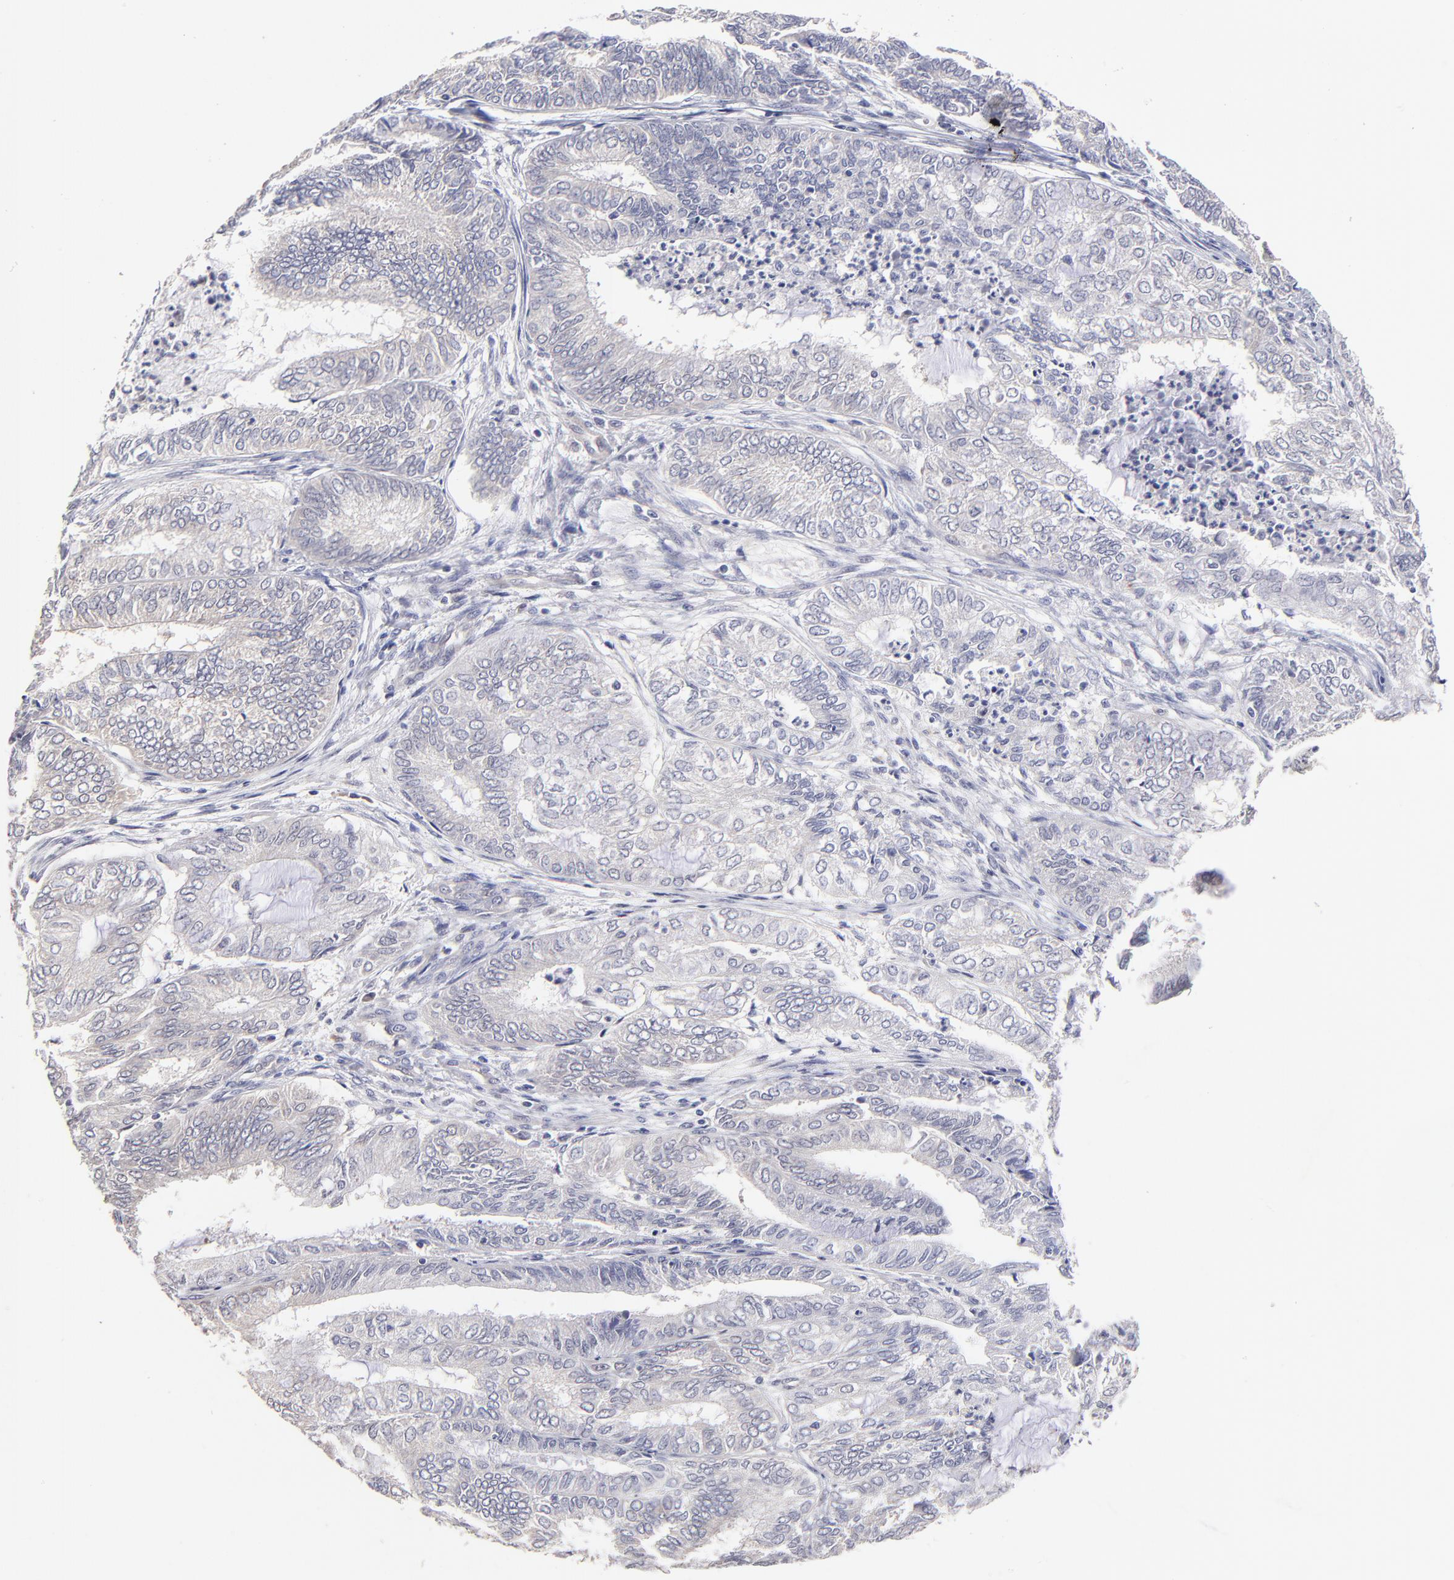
{"staining": {"intensity": "weak", "quantity": "<25%", "location": "cytoplasmic/membranous"}, "tissue": "endometrial cancer", "cell_type": "Tumor cells", "image_type": "cancer", "snomed": [{"axis": "morphology", "description": "Adenocarcinoma, NOS"}, {"axis": "topography", "description": "Endometrium"}], "caption": "Endometrial cancer was stained to show a protein in brown. There is no significant staining in tumor cells.", "gene": "ZNF10", "patient": {"sex": "female", "age": 59}}